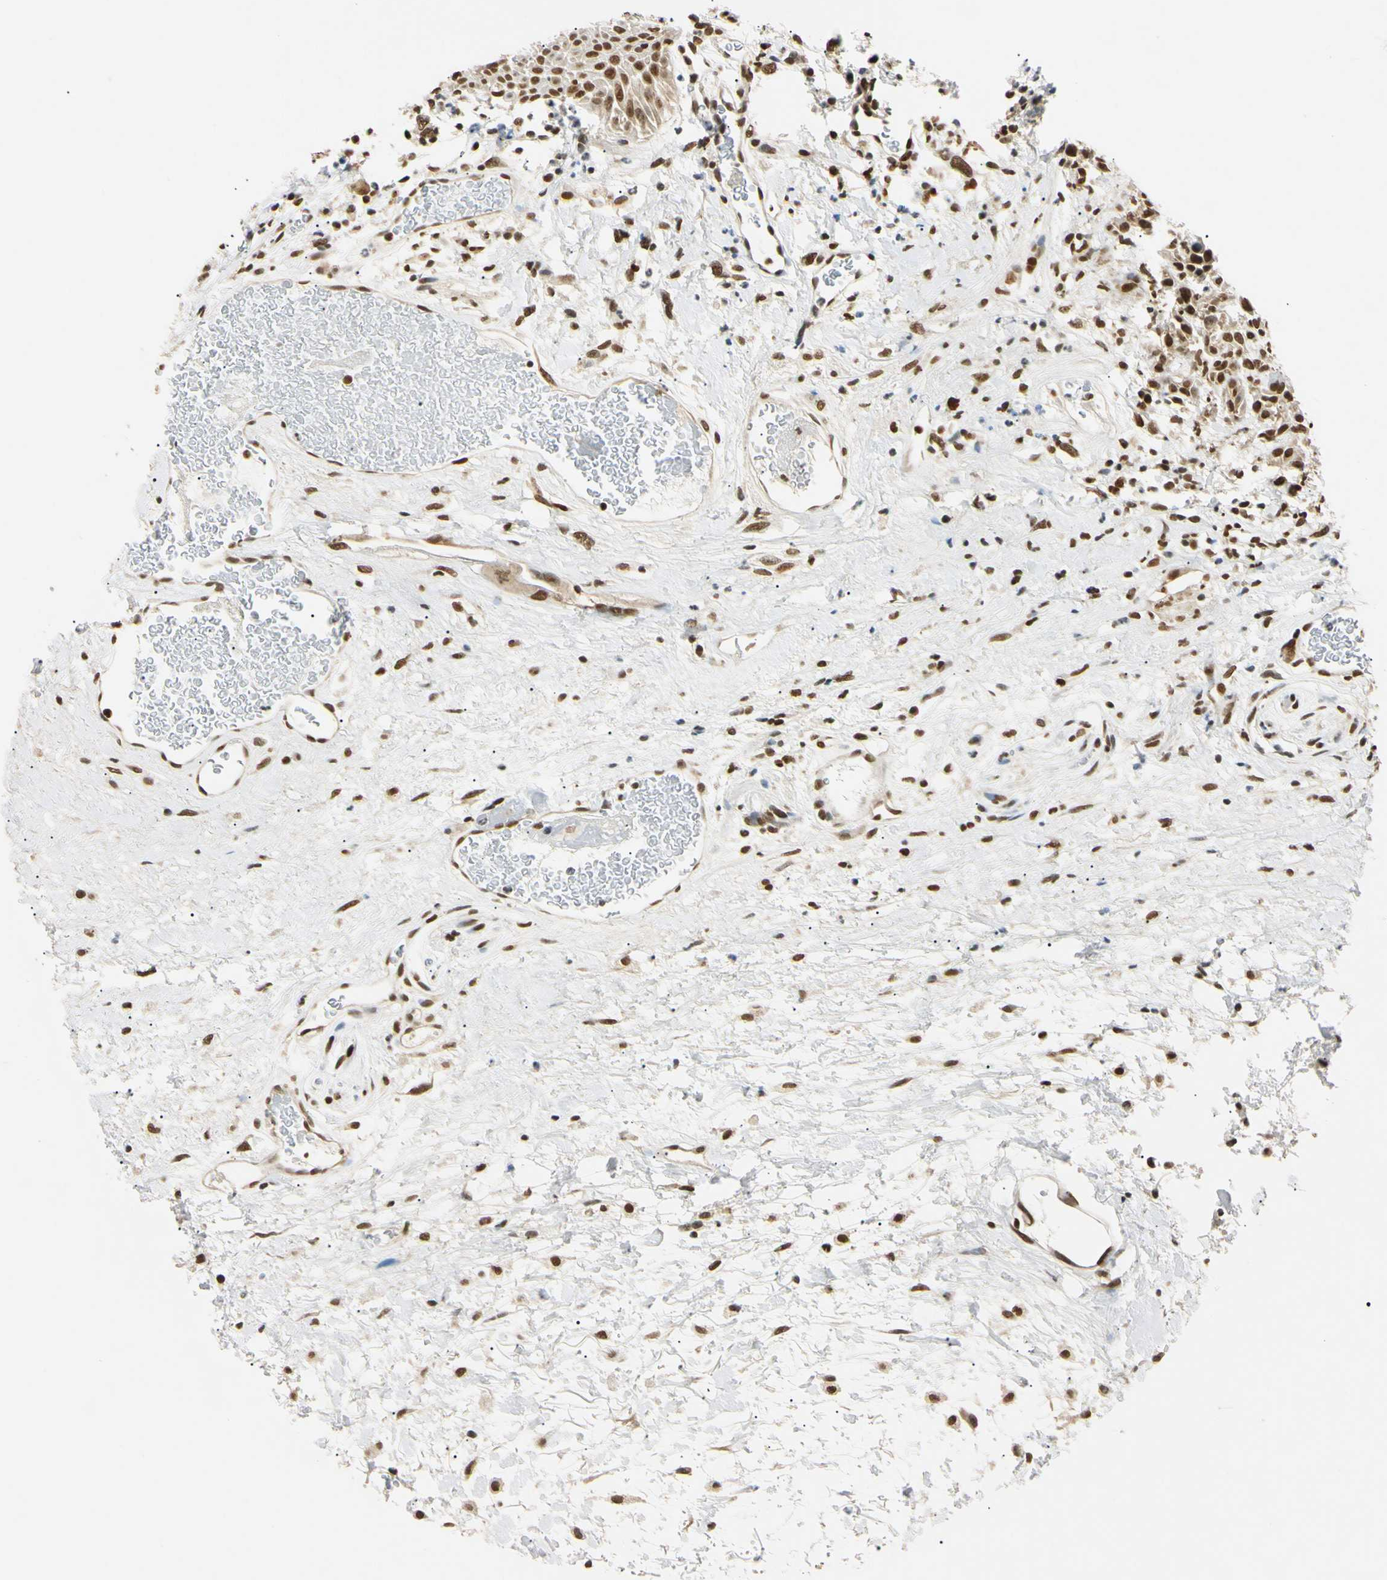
{"staining": {"intensity": "strong", "quantity": ">75%", "location": "nuclear"}, "tissue": "head and neck cancer", "cell_type": "Tumor cells", "image_type": "cancer", "snomed": [{"axis": "morphology", "description": "Normal tissue, NOS"}, {"axis": "morphology", "description": "Squamous cell carcinoma, NOS"}, {"axis": "topography", "description": "Cartilage tissue"}, {"axis": "topography", "description": "Head-Neck"}], "caption": "A brown stain labels strong nuclear expression of a protein in human squamous cell carcinoma (head and neck) tumor cells.", "gene": "SMARCA5", "patient": {"sex": "male", "age": 62}}